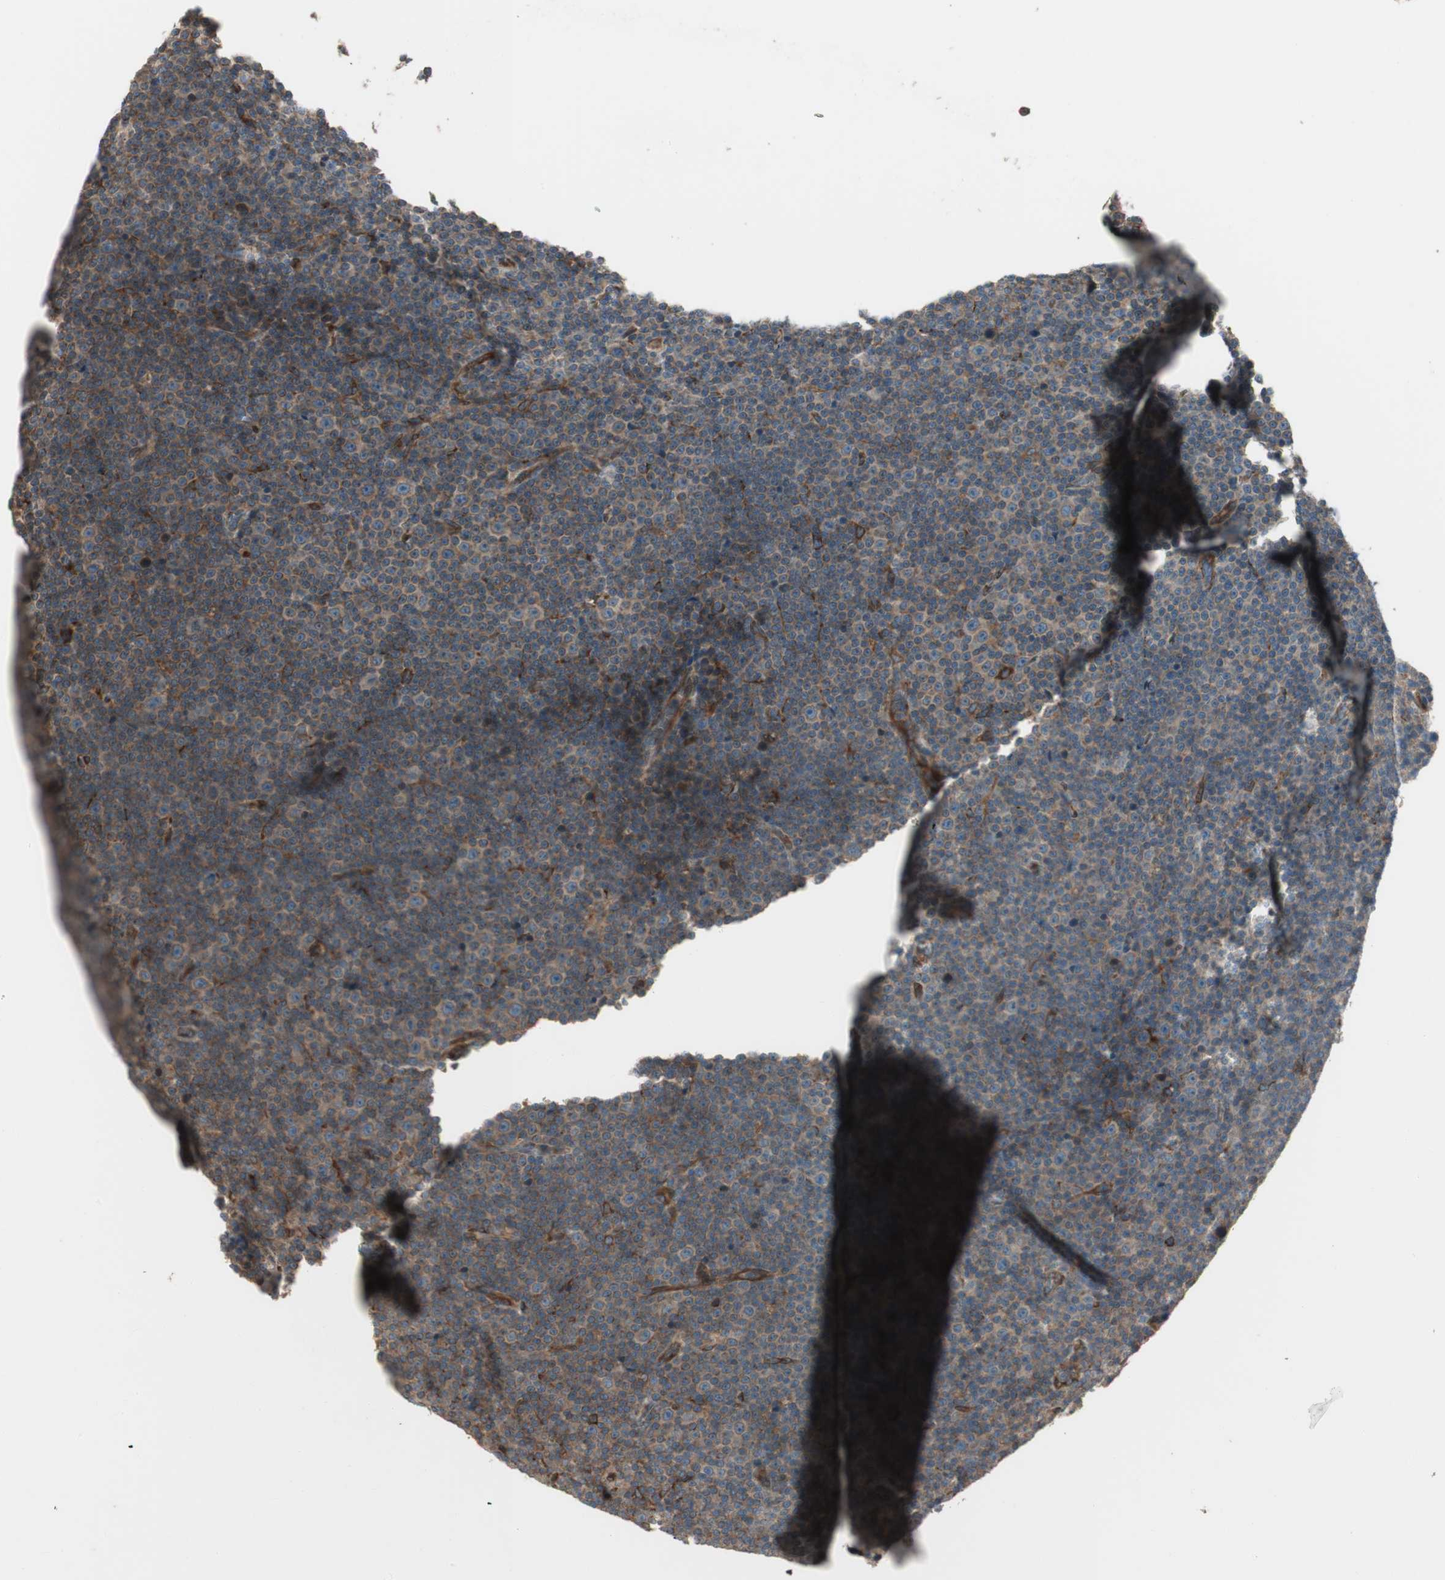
{"staining": {"intensity": "moderate", "quantity": ">75%", "location": "cytoplasmic/membranous"}, "tissue": "lymphoma", "cell_type": "Tumor cells", "image_type": "cancer", "snomed": [{"axis": "morphology", "description": "Malignant lymphoma, non-Hodgkin's type, Low grade"}, {"axis": "topography", "description": "Lymph node"}], "caption": "Immunohistochemistry (IHC) image of lymphoma stained for a protein (brown), which shows medium levels of moderate cytoplasmic/membranous expression in approximately >75% of tumor cells.", "gene": "PRKG1", "patient": {"sex": "female", "age": 67}}